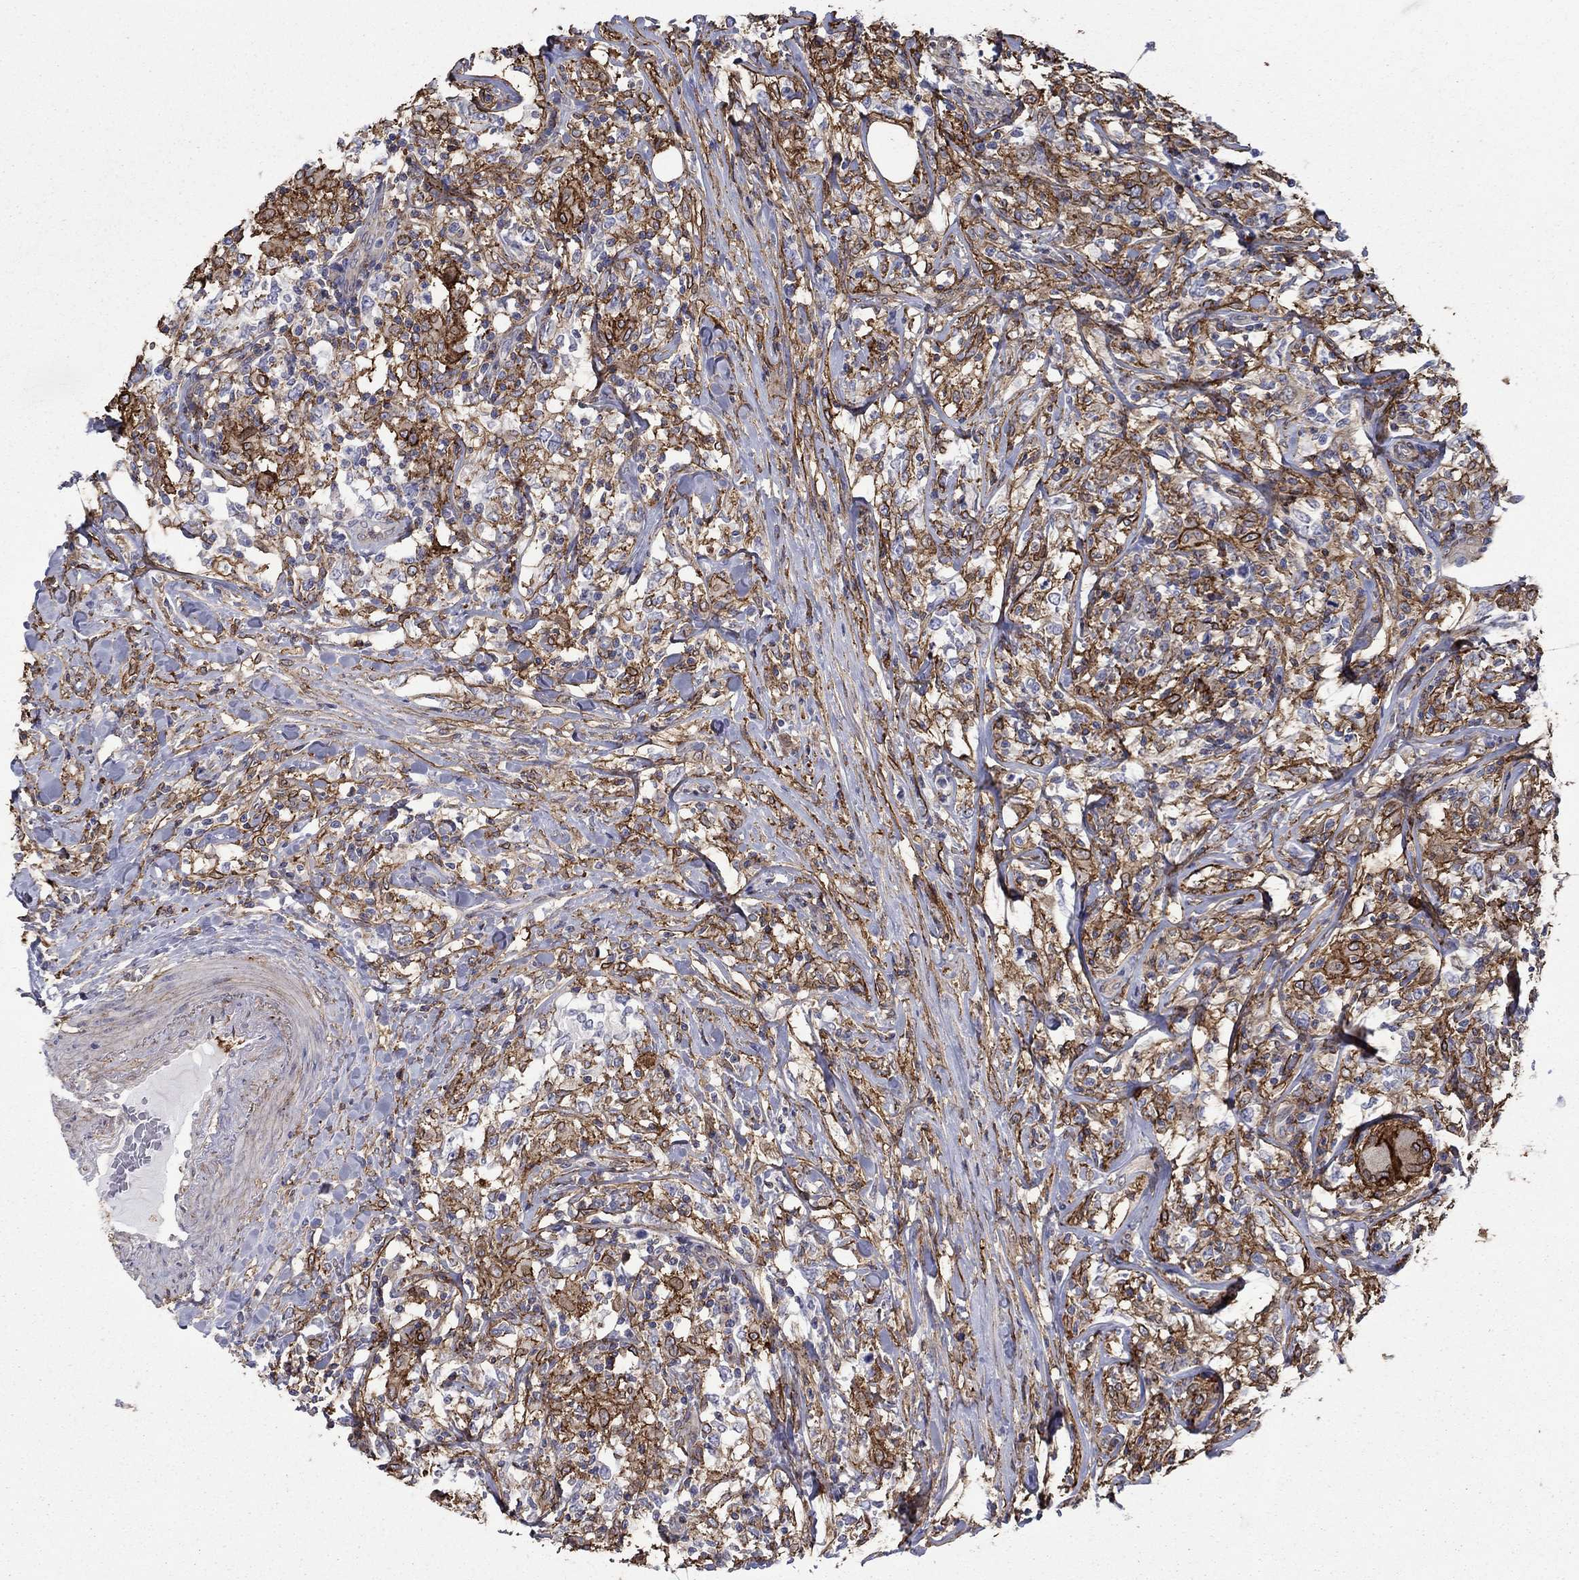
{"staining": {"intensity": "moderate", "quantity": "25%-75%", "location": "cytoplasmic/membranous"}, "tissue": "lymphoma", "cell_type": "Tumor cells", "image_type": "cancer", "snomed": [{"axis": "morphology", "description": "Malignant lymphoma, non-Hodgkin's type, High grade"}, {"axis": "topography", "description": "Lymph node"}], "caption": "Moderate cytoplasmic/membranous positivity for a protein is identified in approximately 25%-75% of tumor cells of lymphoma using IHC.", "gene": "PLAU", "patient": {"sex": "female", "age": 84}}